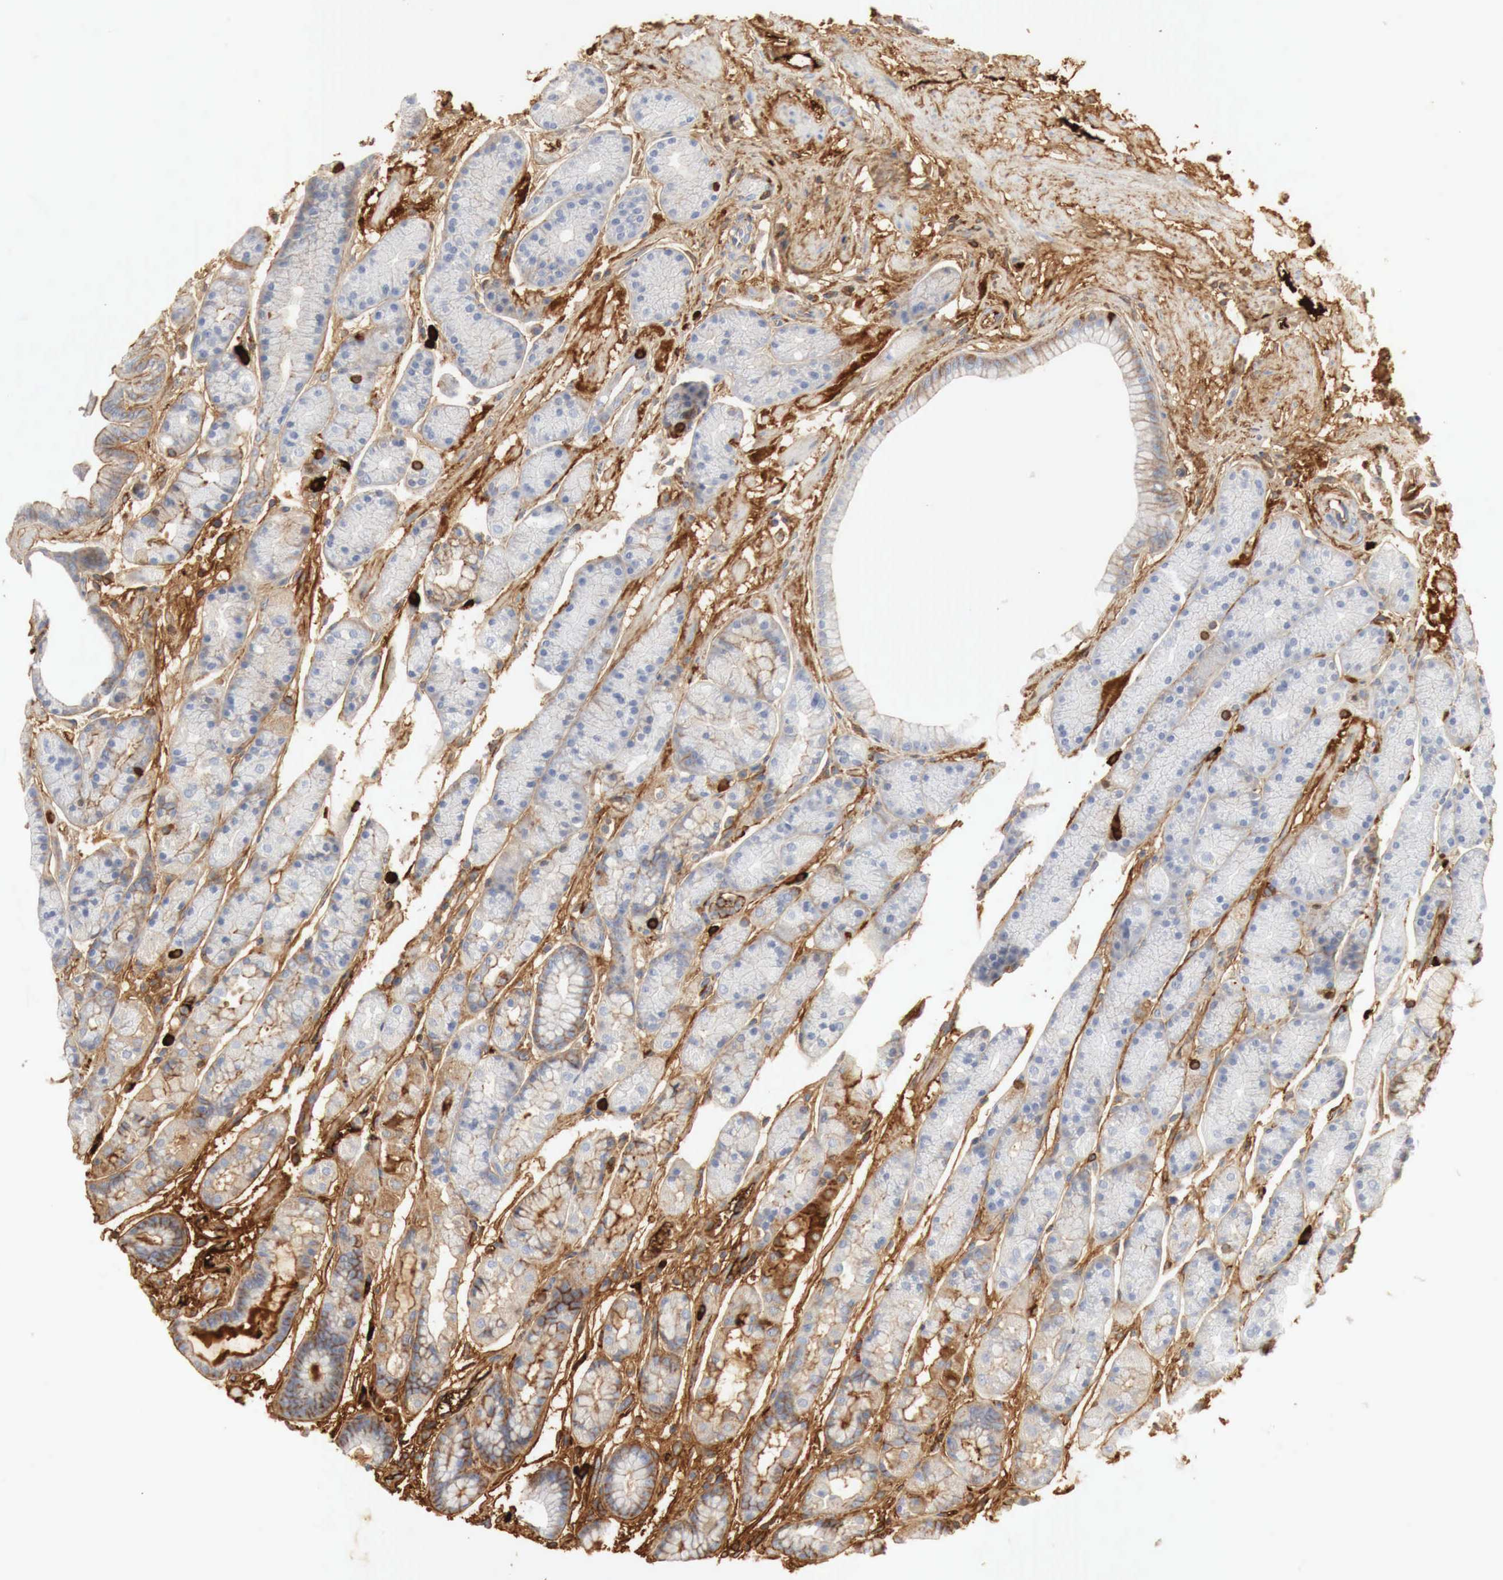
{"staining": {"intensity": "negative", "quantity": "none", "location": "none"}, "tissue": "stomach", "cell_type": "Glandular cells", "image_type": "normal", "snomed": [{"axis": "morphology", "description": "Normal tissue, NOS"}, {"axis": "topography", "description": "Stomach, upper"}], "caption": "Glandular cells show no significant expression in benign stomach.", "gene": "IGLC3", "patient": {"sex": "male", "age": 72}}